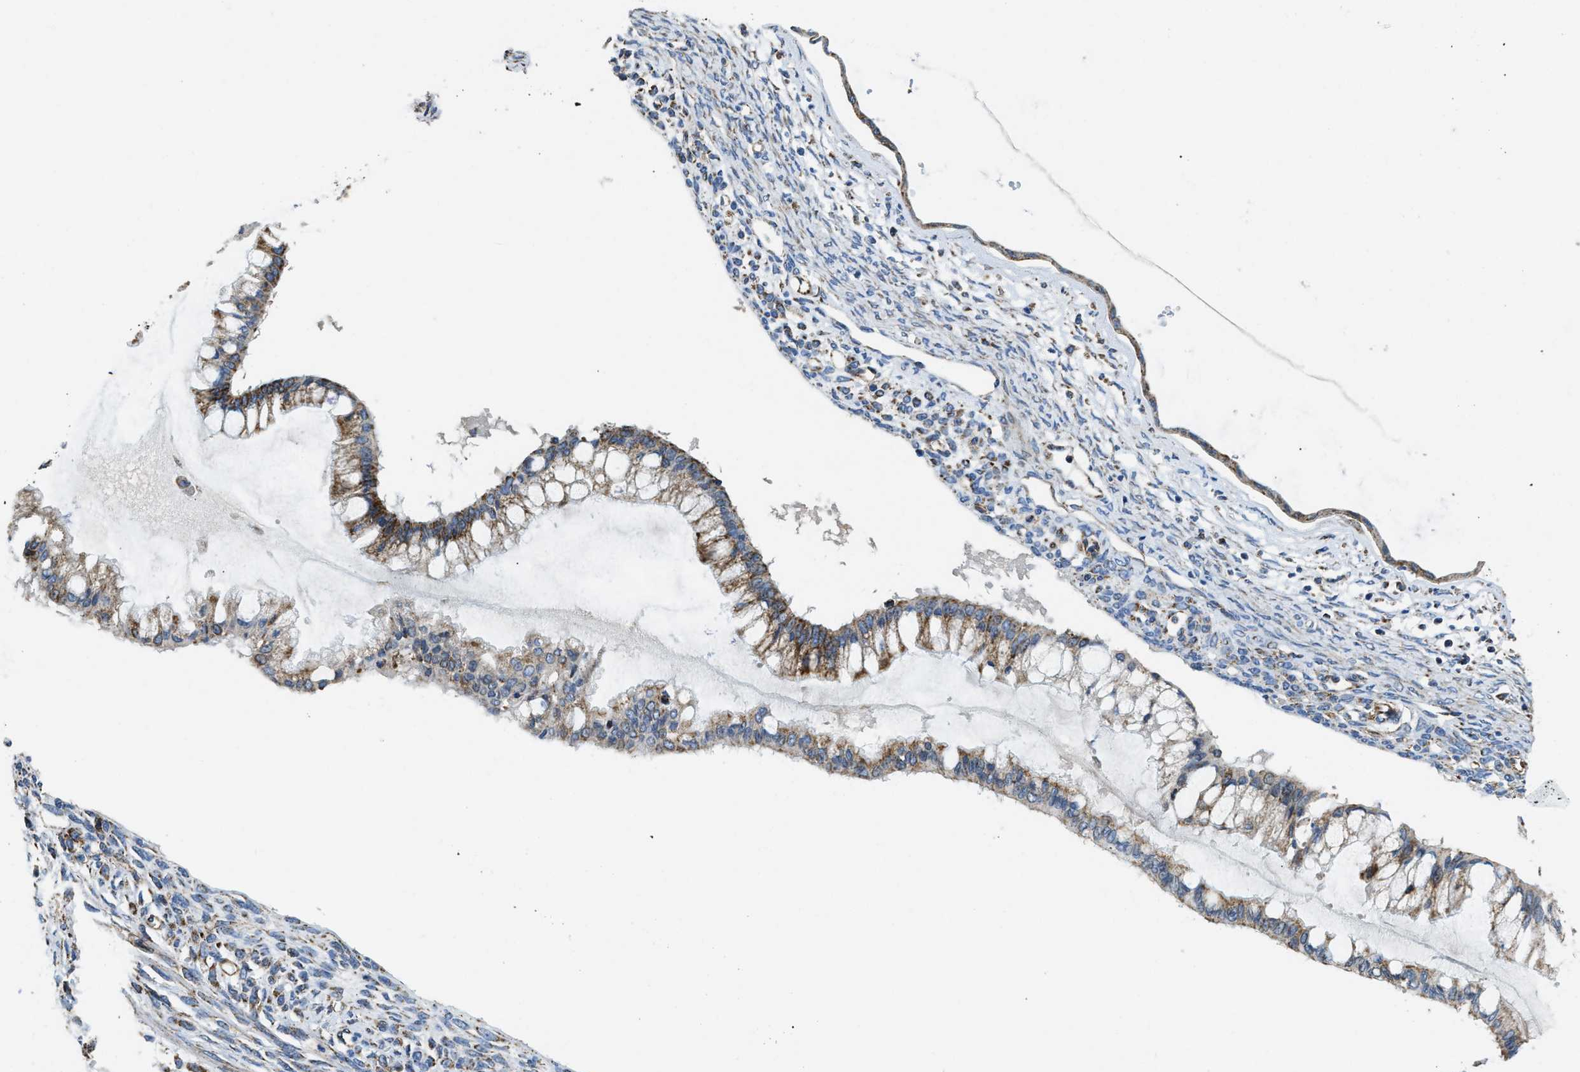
{"staining": {"intensity": "moderate", "quantity": ">75%", "location": "cytoplasmic/membranous"}, "tissue": "ovarian cancer", "cell_type": "Tumor cells", "image_type": "cancer", "snomed": [{"axis": "morphology", "description": "Cystadenocarcinoma, mucinous, NOS"}, {"axis": "topography", "description": "Ovary"}], "caption": "Immunohistochemistry of human mucinous cystadenocarcinoma (ovarian) exhibits medium levels of moderate cytoplasmic/membranous staining in approximately >75% of tumor cells.", "gene": "STK33", "patient": {"sex": "female", "age": 73}}